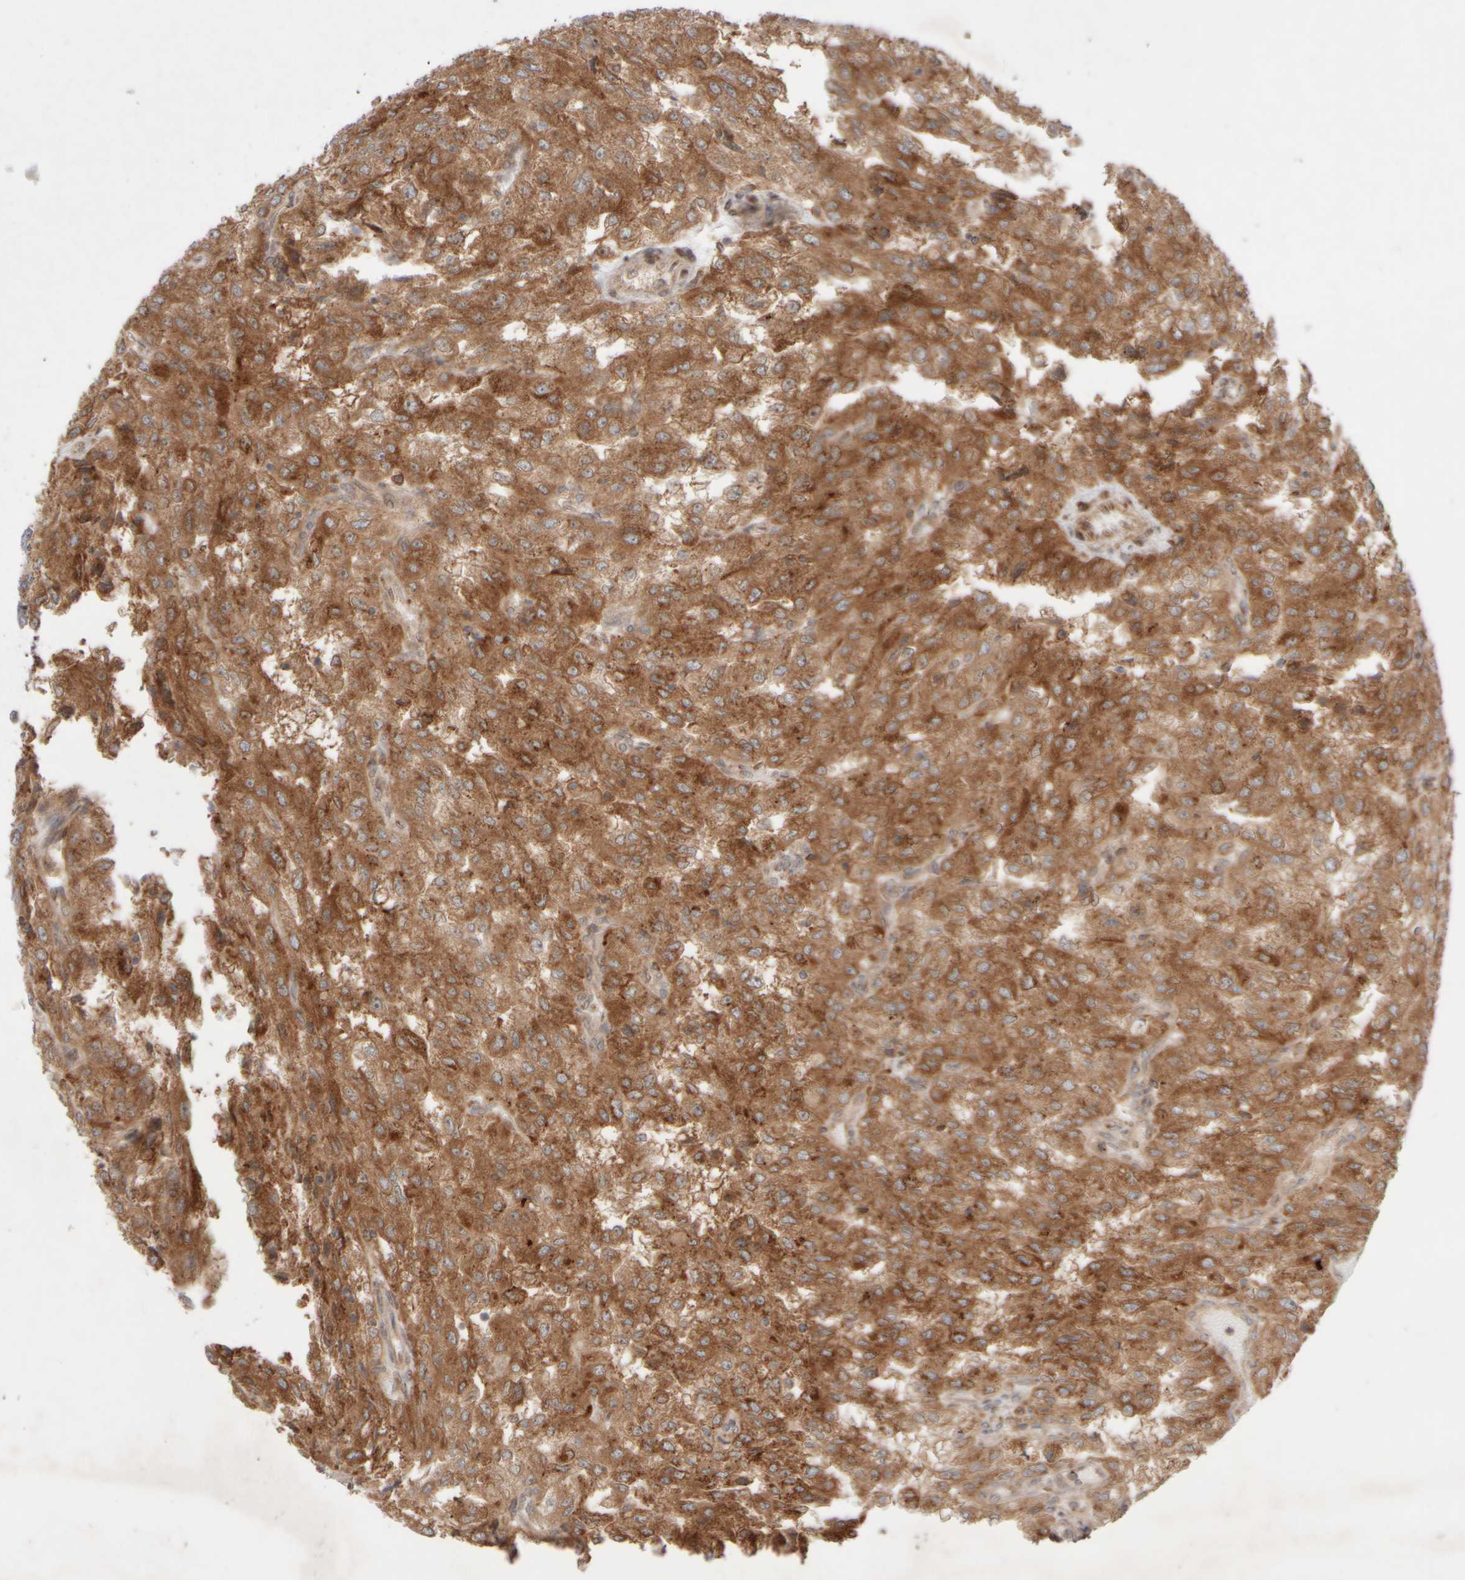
{"staining": {"intensity": "strong", "quantity": ">75%", "location": "cytoplasmic/membranous"}, "tissue": "renal cancer", "cell_type": "Tumor cells", "image_type": "cancer", "snomed": [{"axis": "morphology", "description": "Adenocarcinoma, NOS"}, {"axis": "topography", "description": "Kidney"}], "caption": "Strong cytoplasmic/membranous positivity for a protein is identified in about >75% of tumor cells of renal cancer using IHC.", "gene": "GCN1", "patient": {"sex": "female", "age": 54}}